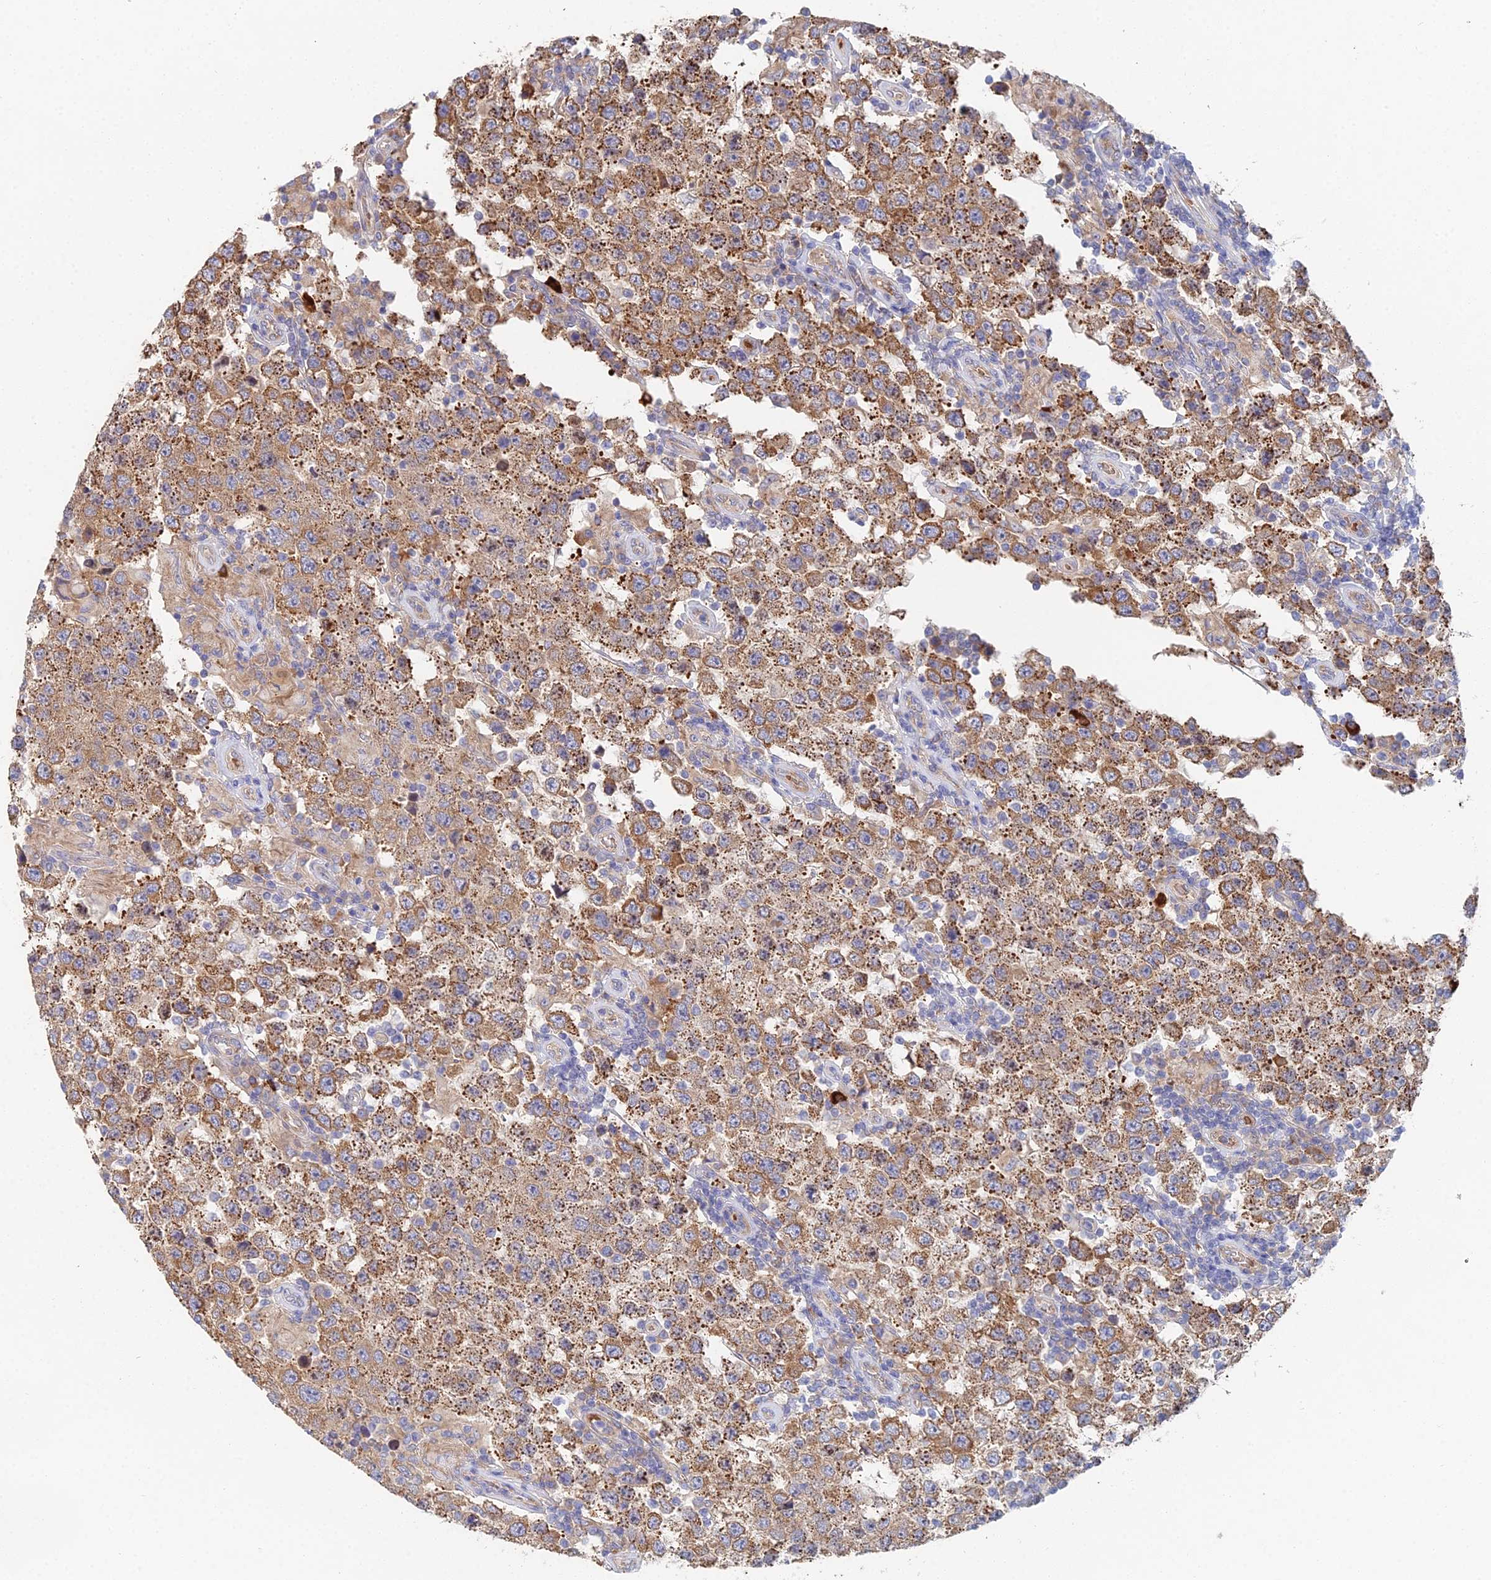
{"staining": {"intensity": "moderate", "quantity": ">75%", "location": "cytoplasmic/membranous"}, "tissue": "testis cancer", "cell_type": "Tumor cells", "image_type": "cancer", "snomed": [{"axis": "morphology", "description": "Normal tissue, NOS"}, {"axis": "morphology", "description": "Urothelial carcinoma, High grade"}, {"axis": "morphology", "description": "Seminoma, NOS"}, {"axis": "morphology", "description": "Carcinoma, Embryonal, NOS"}, {"axis": "topography", "description": "Urinary bladder"}, {"axis": "topography", "description": "Testis"}], "caption": "This photomicrograph reveals IHC staining of testis cancer, with medium moderate cytoplasmic/membranous staining in about >75% of tumor cells.", "gene": "ELOF1", "patient": {"sex": "male", "age": 41}}